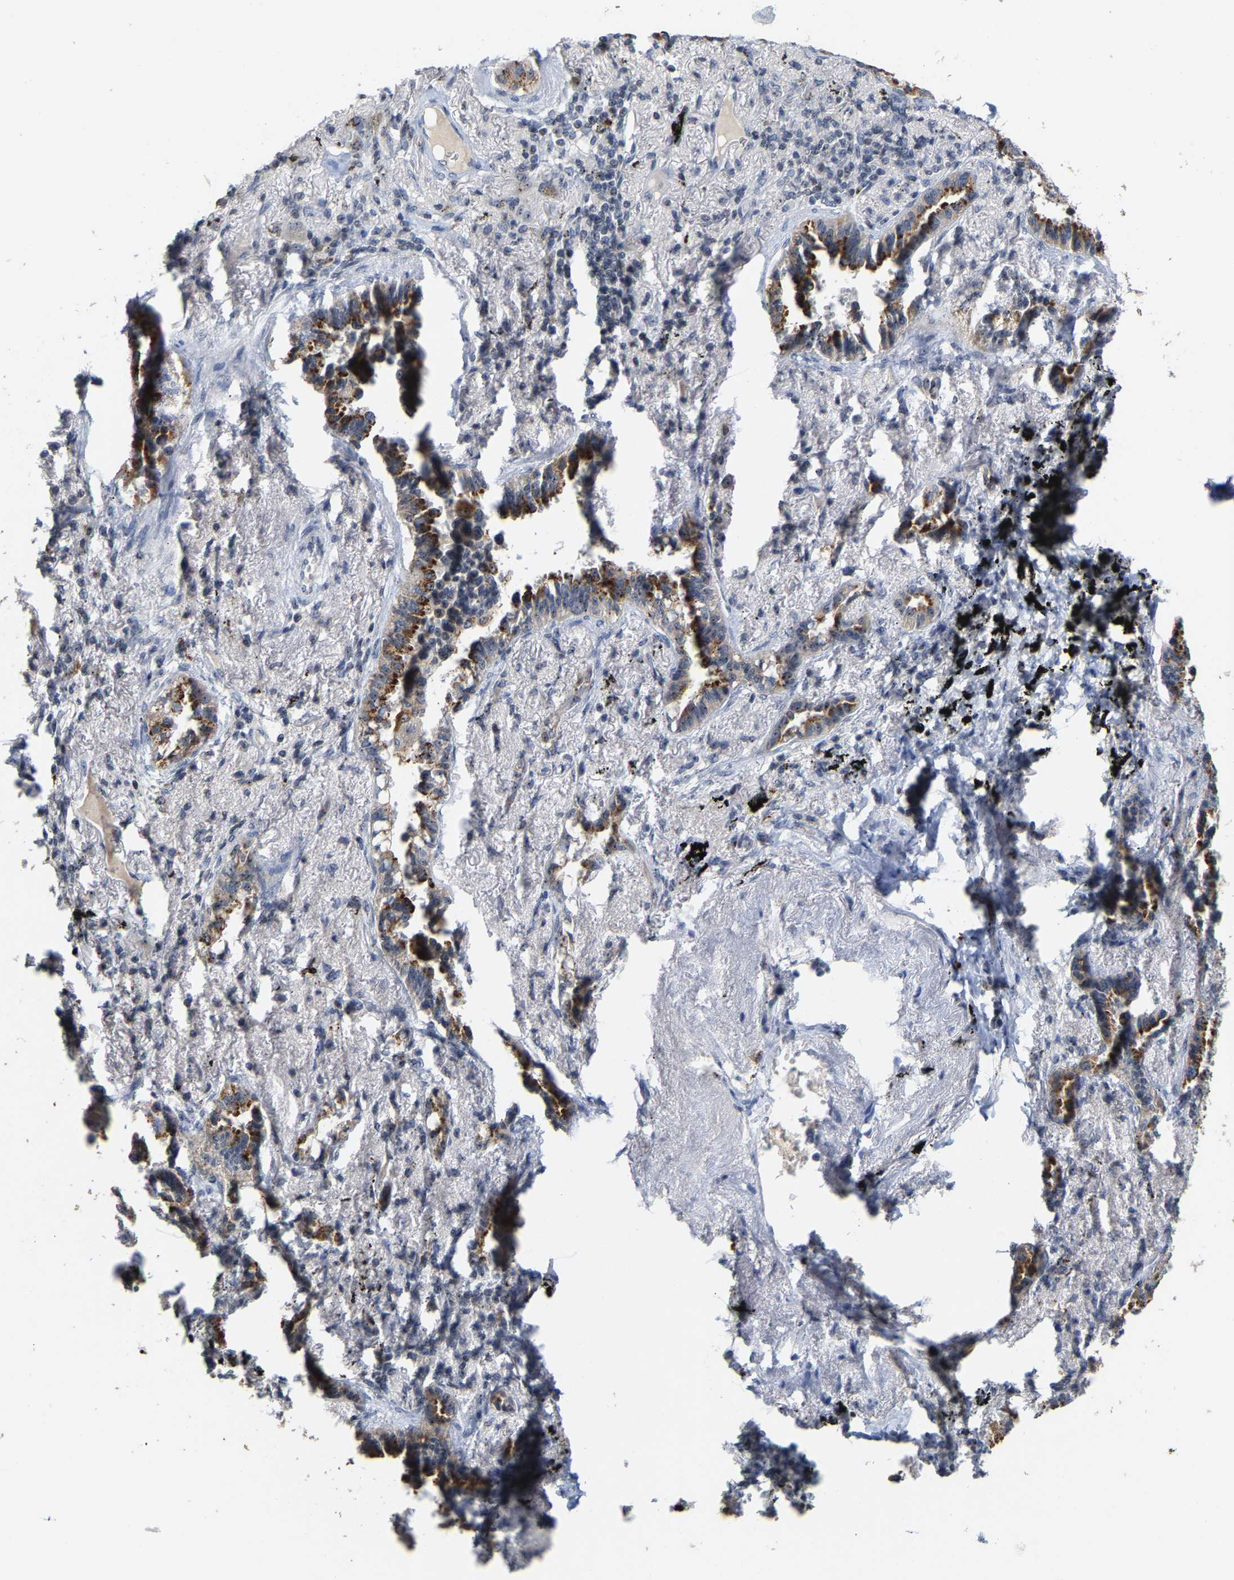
{"staining": {"intensity": "moderate", "quantity": "25%-75%", "location": "cytoplasmic/membranous"}, "tissue": "lung cancer", "cell_type": "Tumor cells", "image_type": "cancer", "snomed": [{"axis": "morphology", "description": "Adenocarcinoma, NOS"}, {"axis": "topography", "description": "Lung"}], "caption": "Immunohistochemical staining of human lung cancer reveals medium levels of moderate cytoplasmic/membranous protein positivity in approximately 25%-75% of tumor cells. The protein of interest is stained brown, and the nuclei are stained in blue (DAB (3,3'-diaminobenzidine) IHC with brightfield microscopy, high magnification).", "gene": "NOP58", "patient": {"sex": "male", "age": 59}}